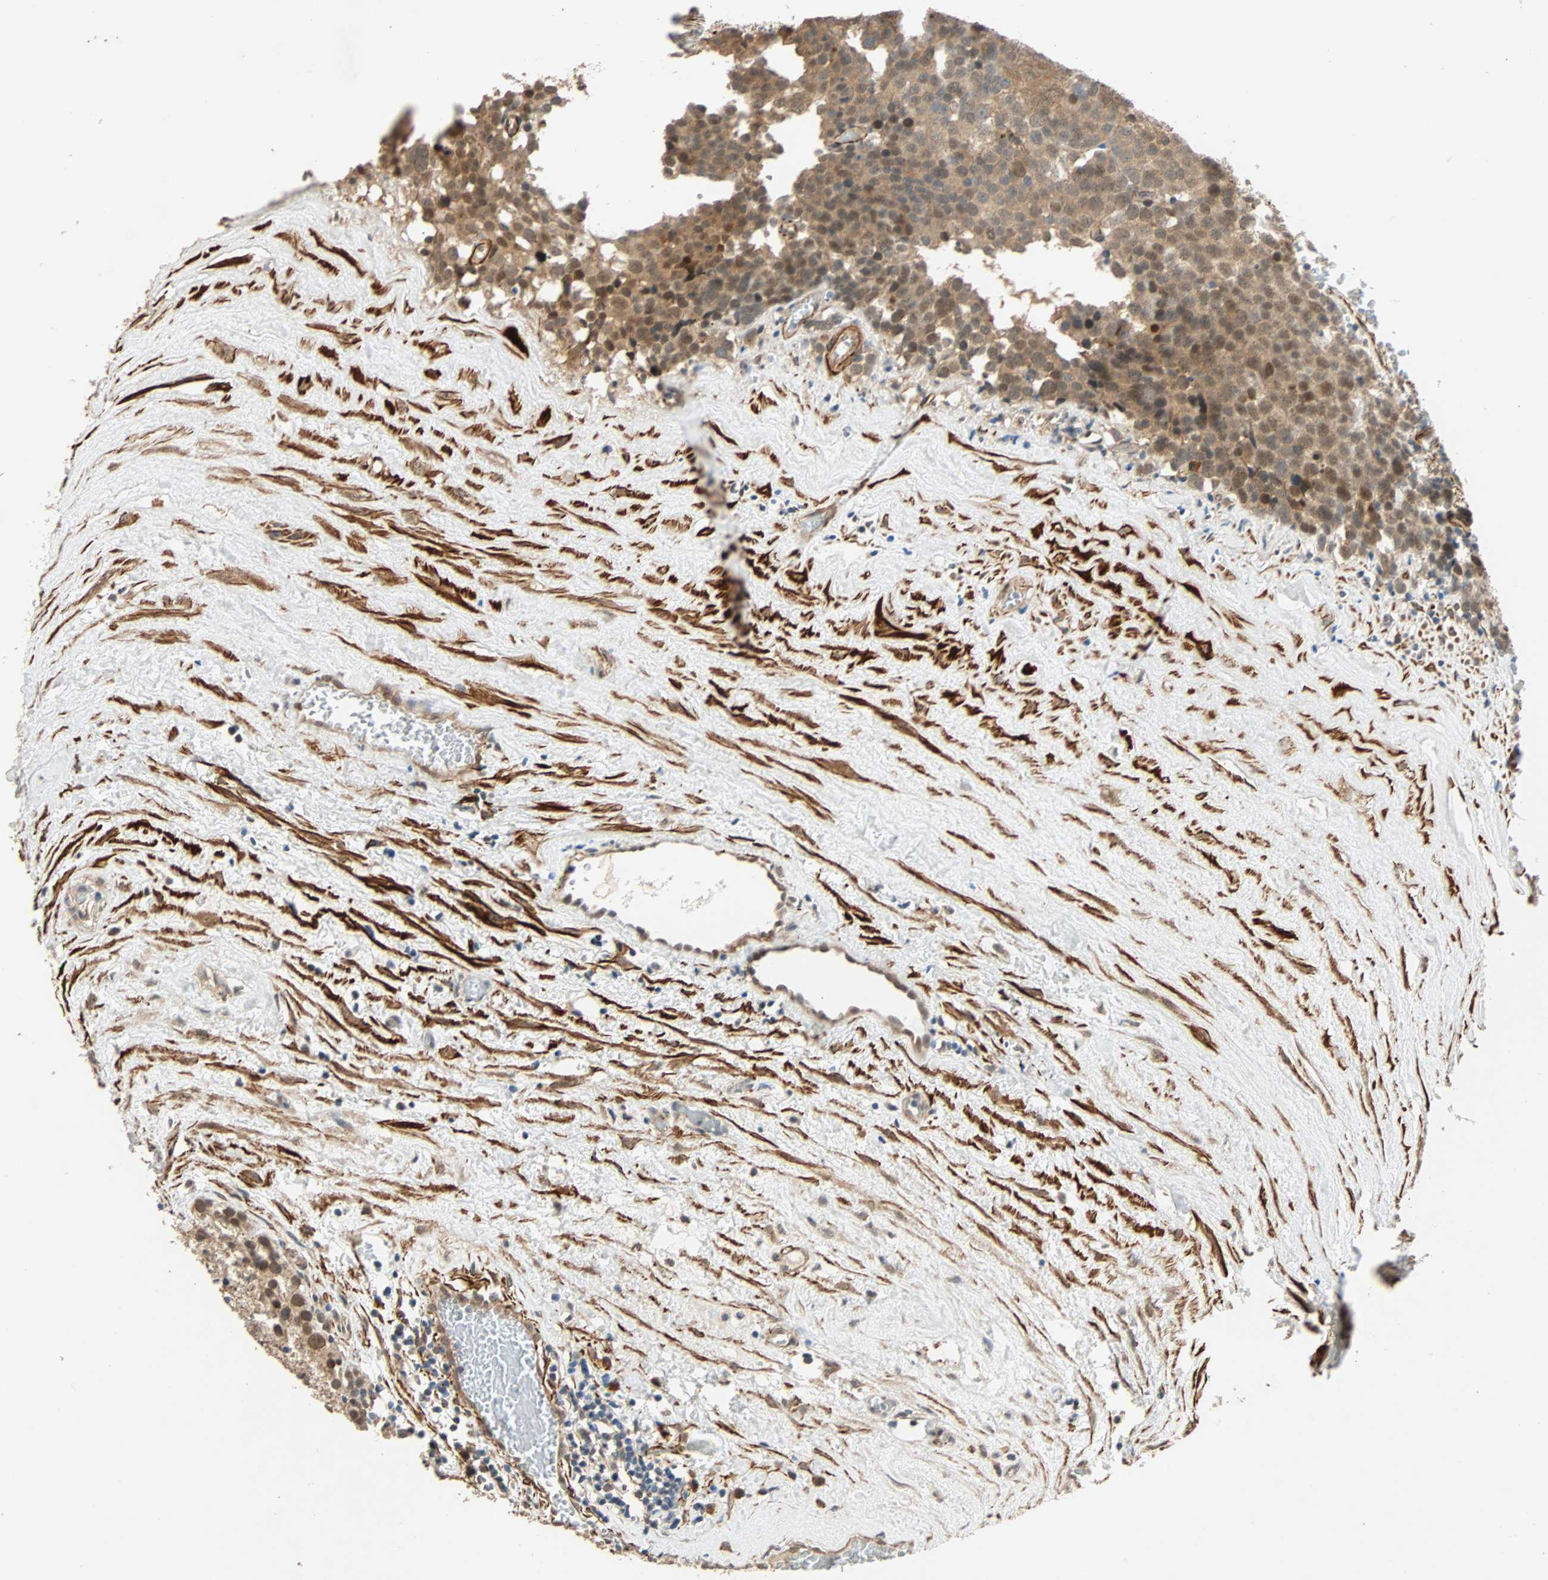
{"staining": {"intensity": "moderate", "quantity": "25%-75%", "location": "nuclear"}, "tissue": "testis cancer", "cell_type": "Tumor cells", "image_type": "cancer", "snomed": [{"axis": "morphology", "description": "Seminoma, NOS"}, {"axis": "topography", "description": "Testis"}], "caption": "Tumor cells demonstrate moderate nuclear staining in about 25%-75% of cells in testis cancer.", "gene": "QSER1", "patient": {"sex": "male", "age": 71}}